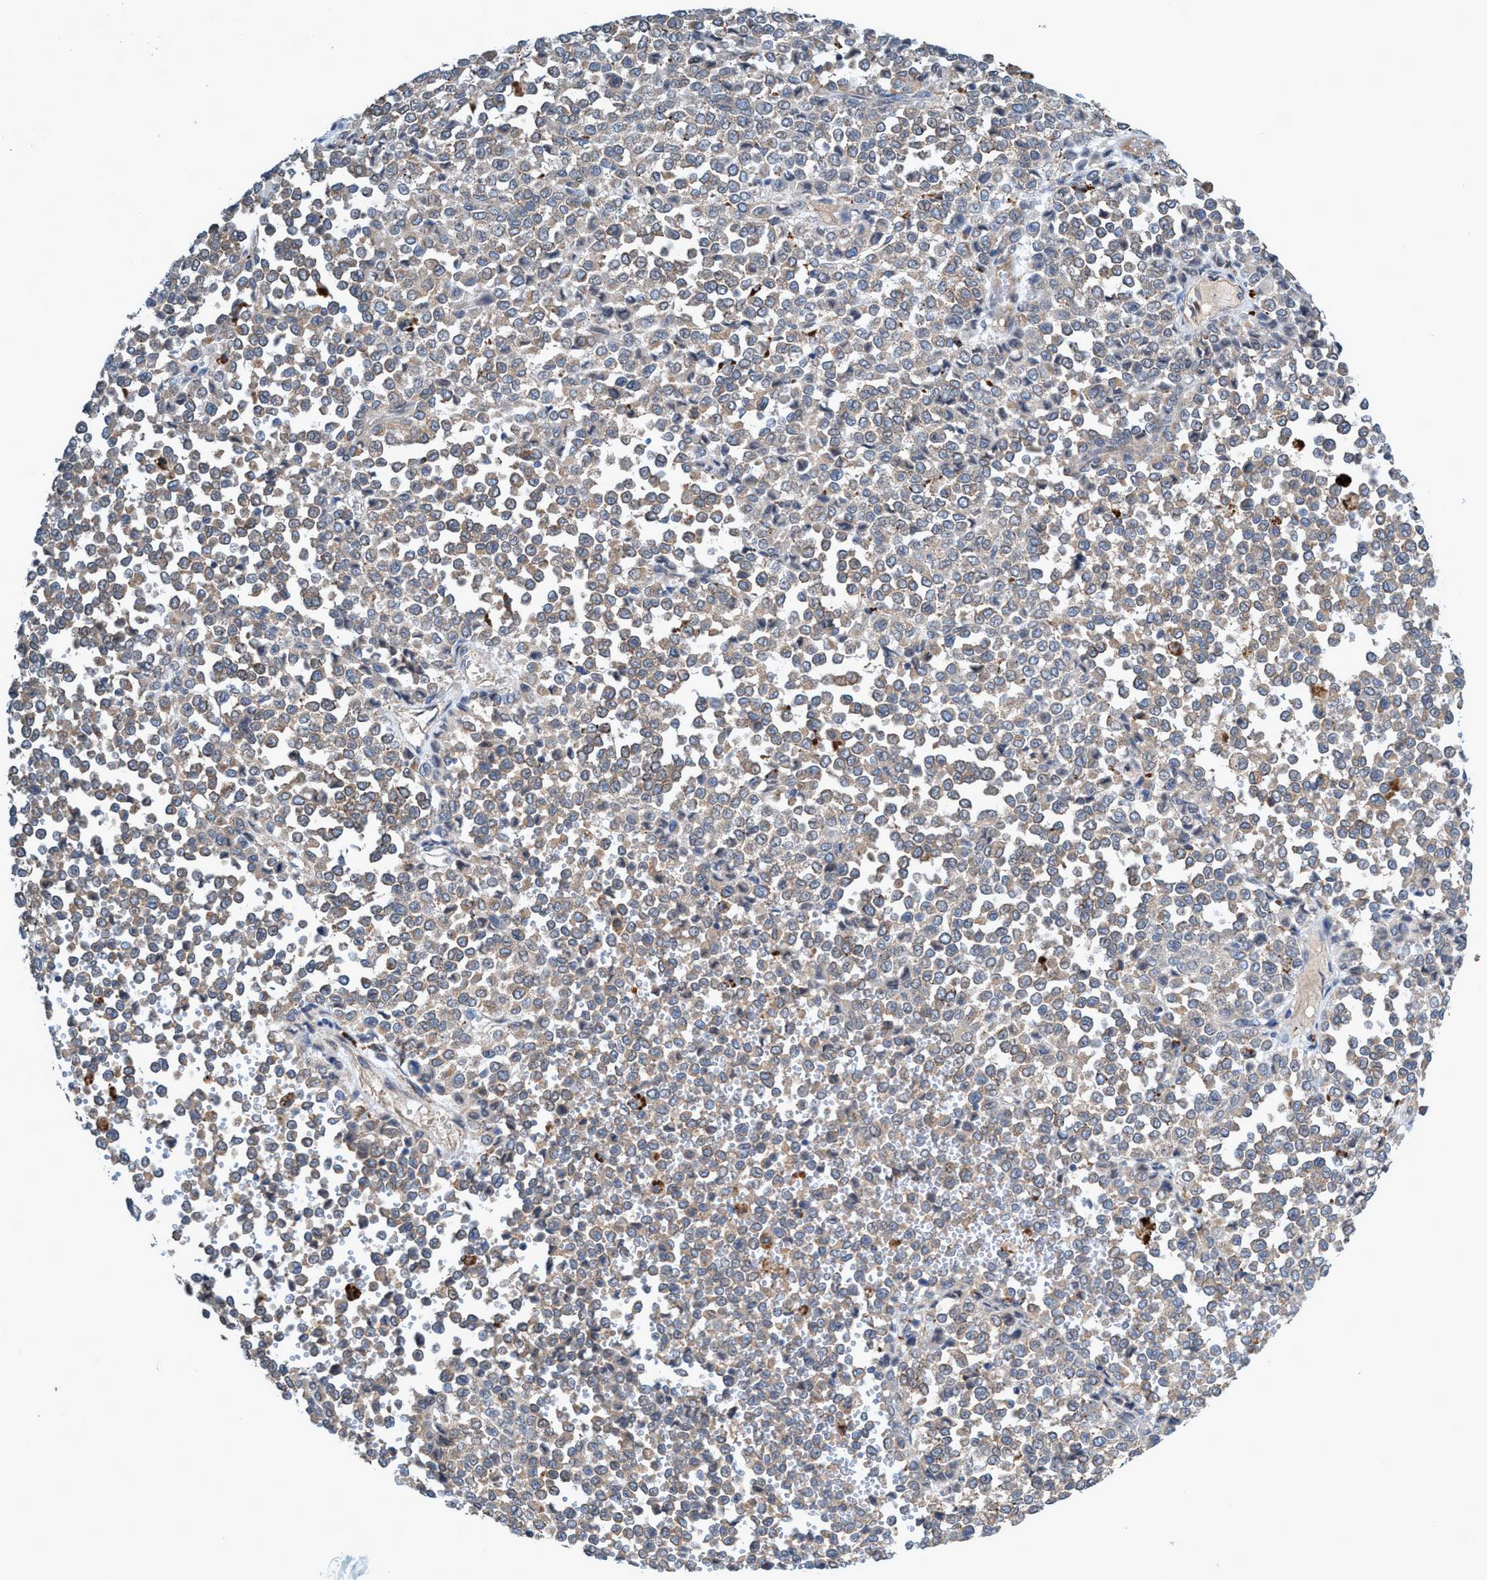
{"staining": {"intensity": "weak", "quantity": "25%-75%", "location": "cytoplasmic/membranous"}, "tissue": "melanoma", "cell_type": "Tumor cells", "image_type": "cancer", "snomed": [{"axis": "morphology", "description": "Malignant melanoma, Metastatic site"}, {"axis": "topography", "description": "Pancreas"}], "caption": "Immunohistochemistry staining of melanoma, which demonstrates low levels of weak cytoplasmic/membranous expression in about 25%-75% of tumor cells indicating weak cytoplasmic/membranous protein positivity. The staining was performed using DAB (3,3'-diaminobenzidine) (brown) for protein detection and nuclei were counterstained in hematoxylin (blue).", "gene": "TRIM65", "patient": {"sex": "female", "age": 30}}